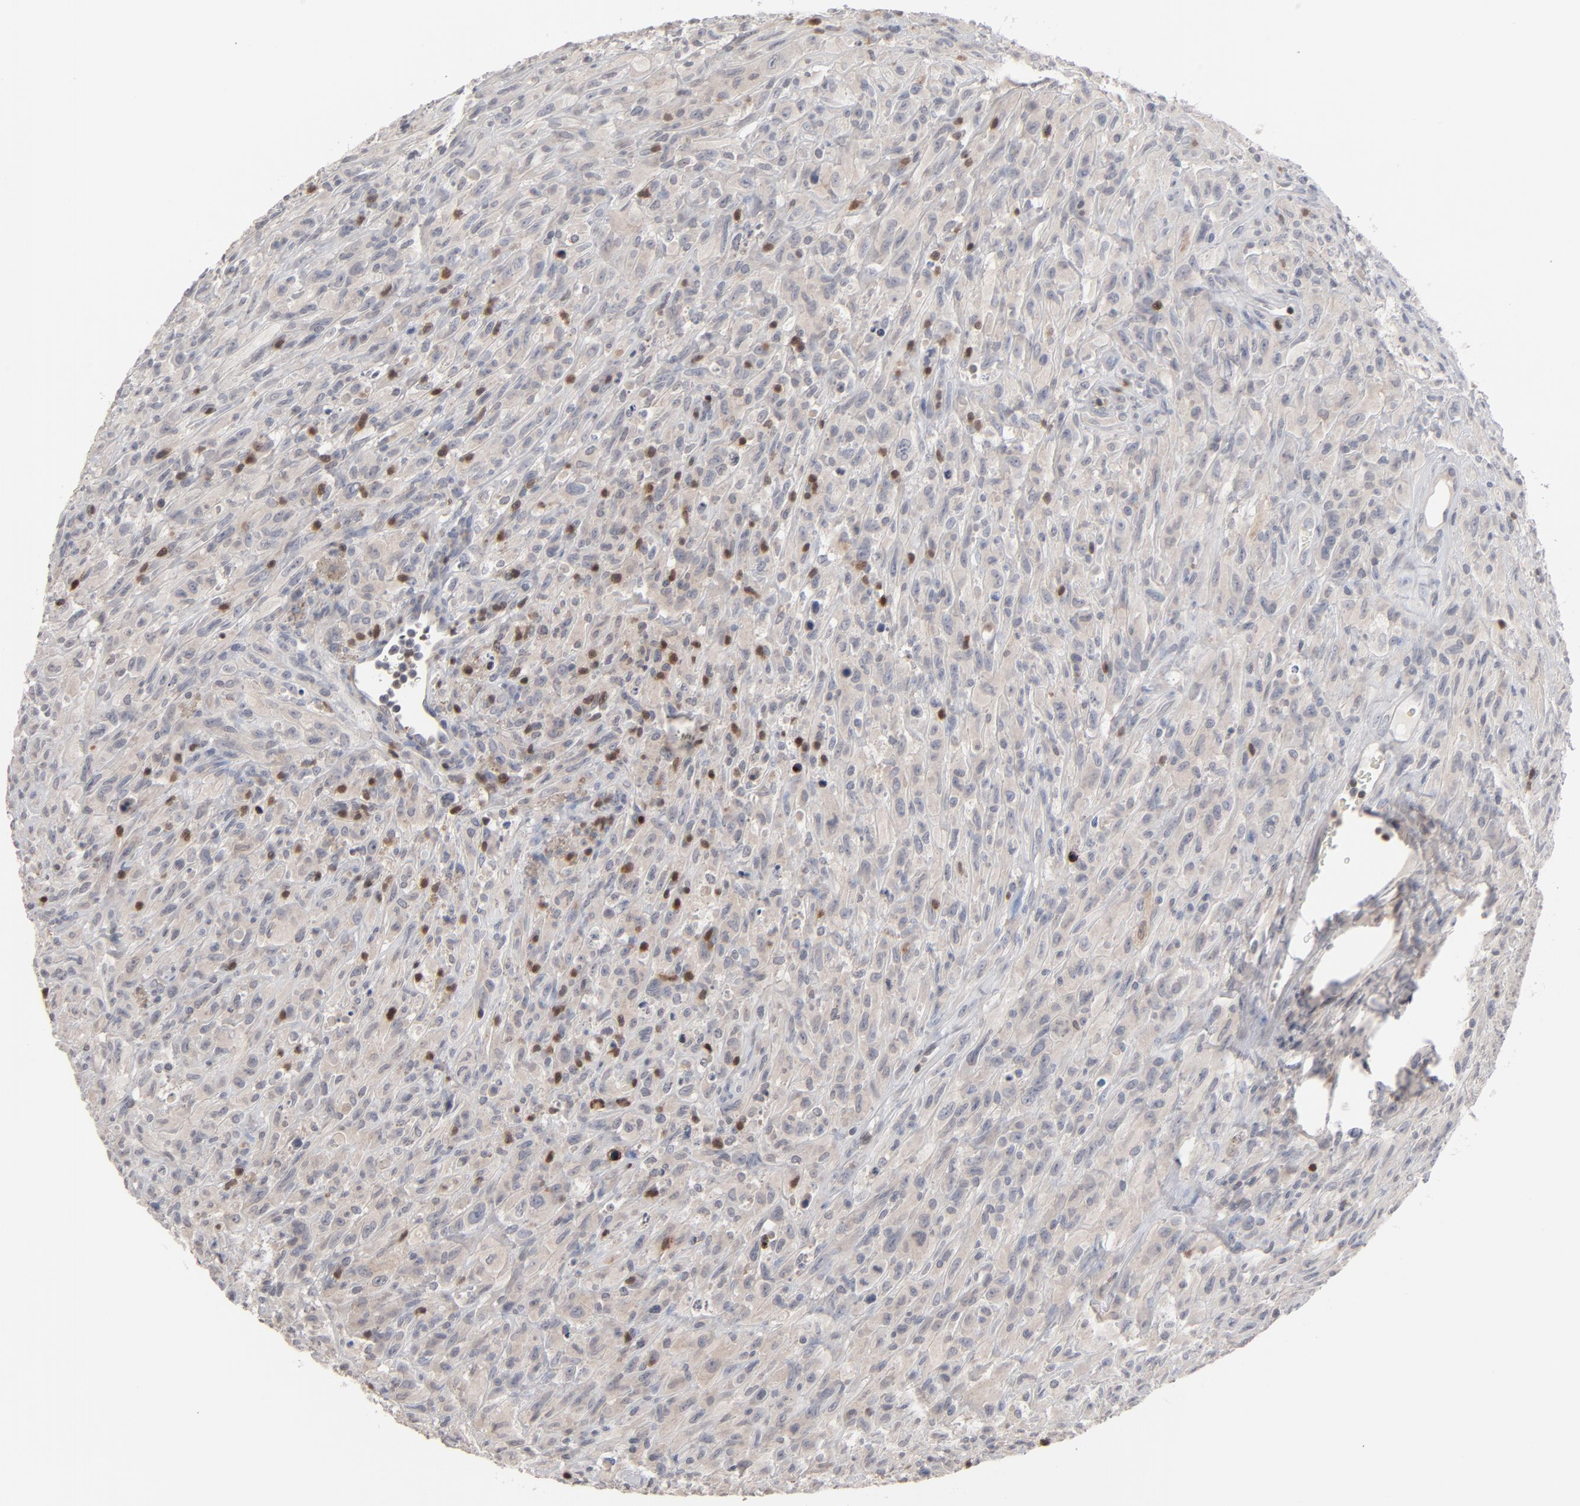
{"staining": {"intensity": "negative", "quantity": "none", "location": "none"}, "tissue": "glioma", "cell_type": "Tumor cells", "image_type": "cancer", "snomed": [{"axis": "morphology", "description": "Glioma, malignant, High grade"}, {"axis": "topography", "description": "Brain"}], "caption": "Immunohistochemistry (IHC) photomicrograph of glioma stained for a protein (brown), which displays no staining in tumor cells. (Immunohistochemistry (IHC), brightfield microscopy, high magnification).", "gene": "STAT4", "patient": {"sex": "male", "age": 48}}